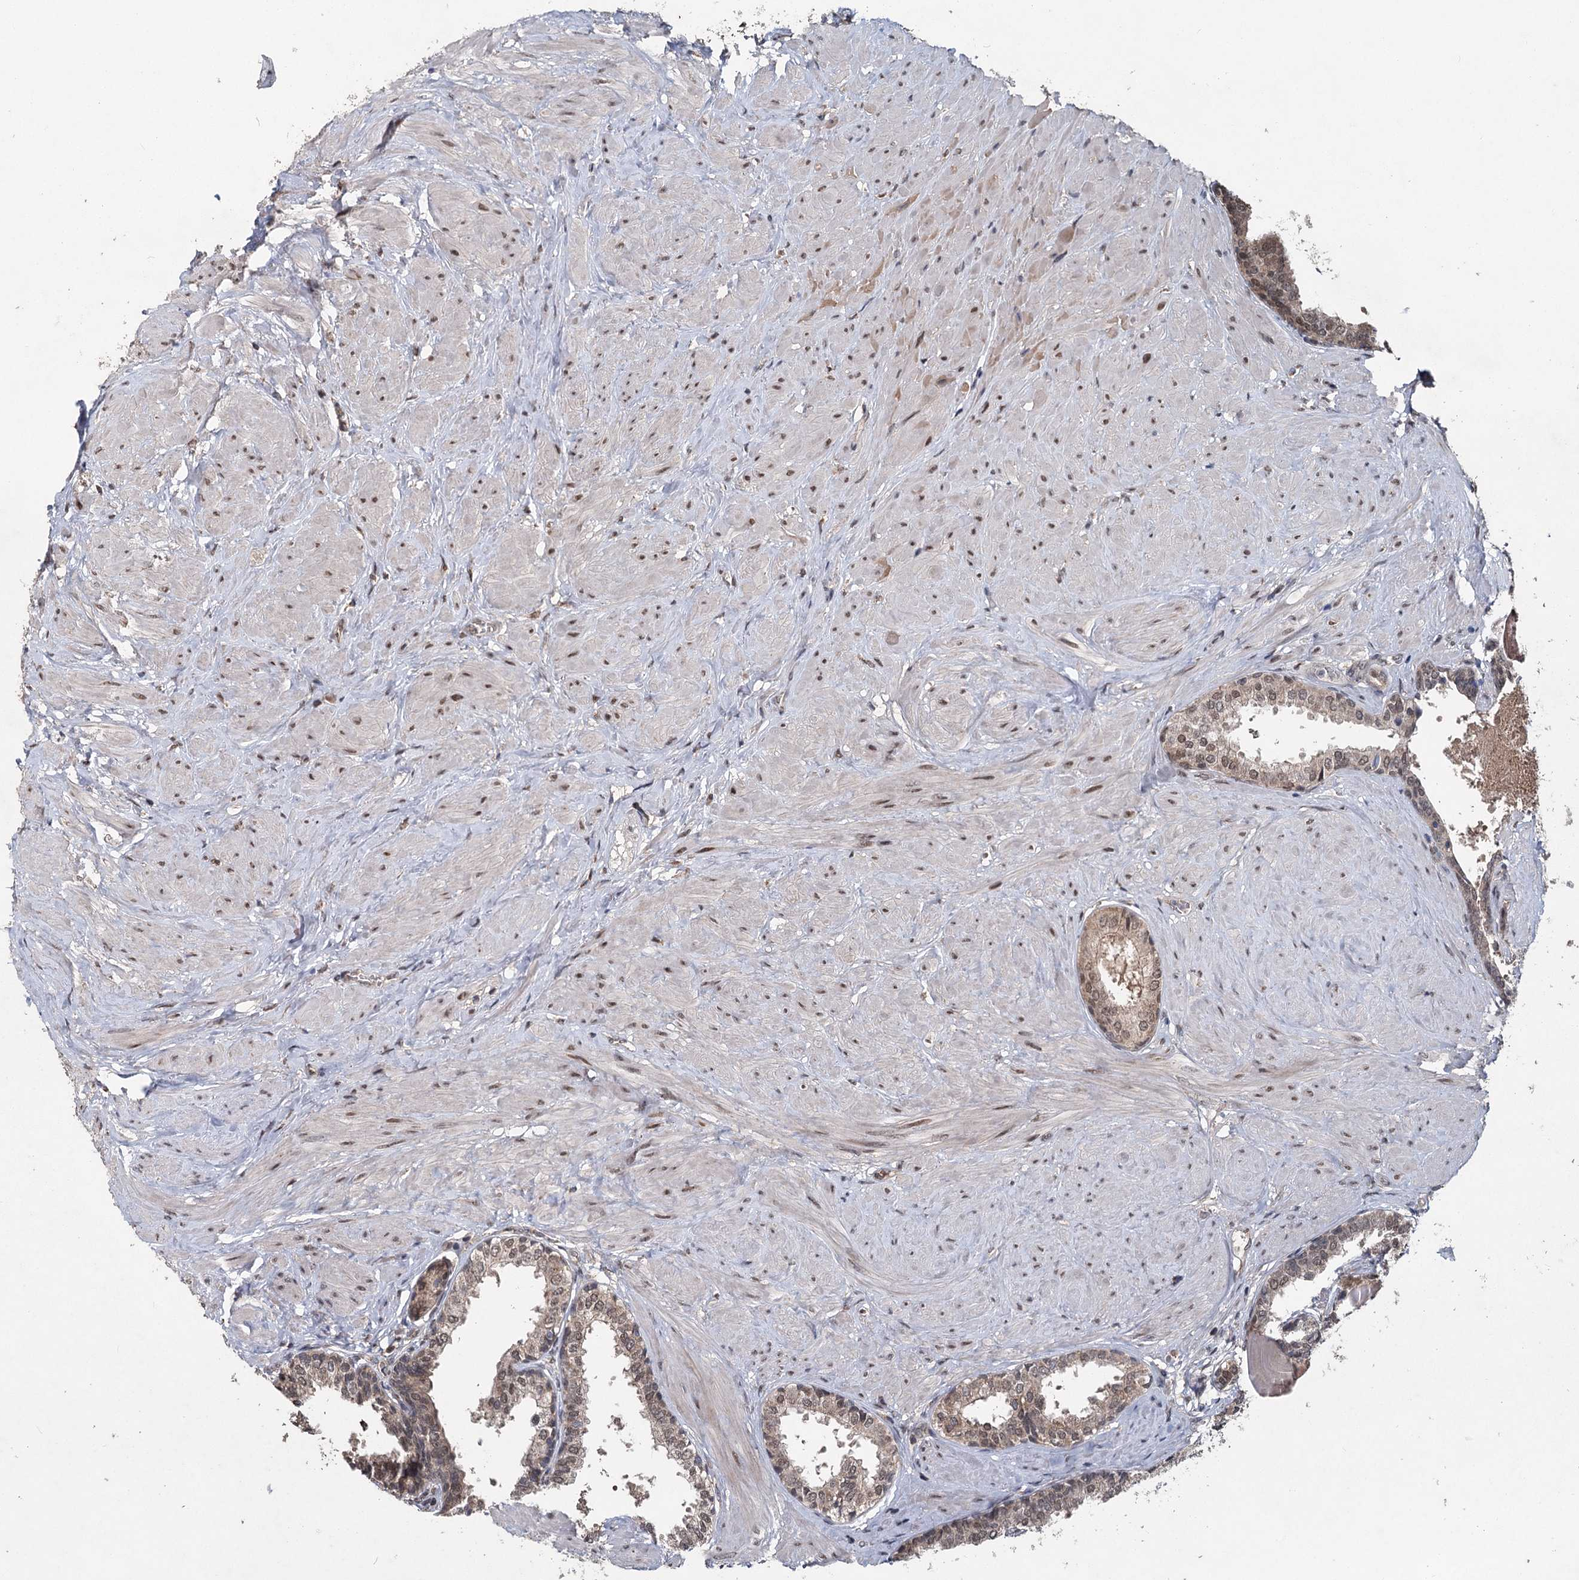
{"staining": {"intensity": "weak", "quantity": "25%-75%", "location": "cytoplasmic/membranous,nuclear"}, "tissue": "prostate", "cell_type": "Glandular cells", "image_type": "normal", "snomed": [{"axis": "morphology", "description": "Normal tissue, NOS"}, {"axis": "topography", "description": "Prostate"}], "caption": "Prostate stained for a protein (brown) displays weak cytoplasmic/membranous,nuclear positive expression in about 25%-75% of glandular cells.", "gene": "MYG1", "patient": {"sex": "male", "age": 48}}